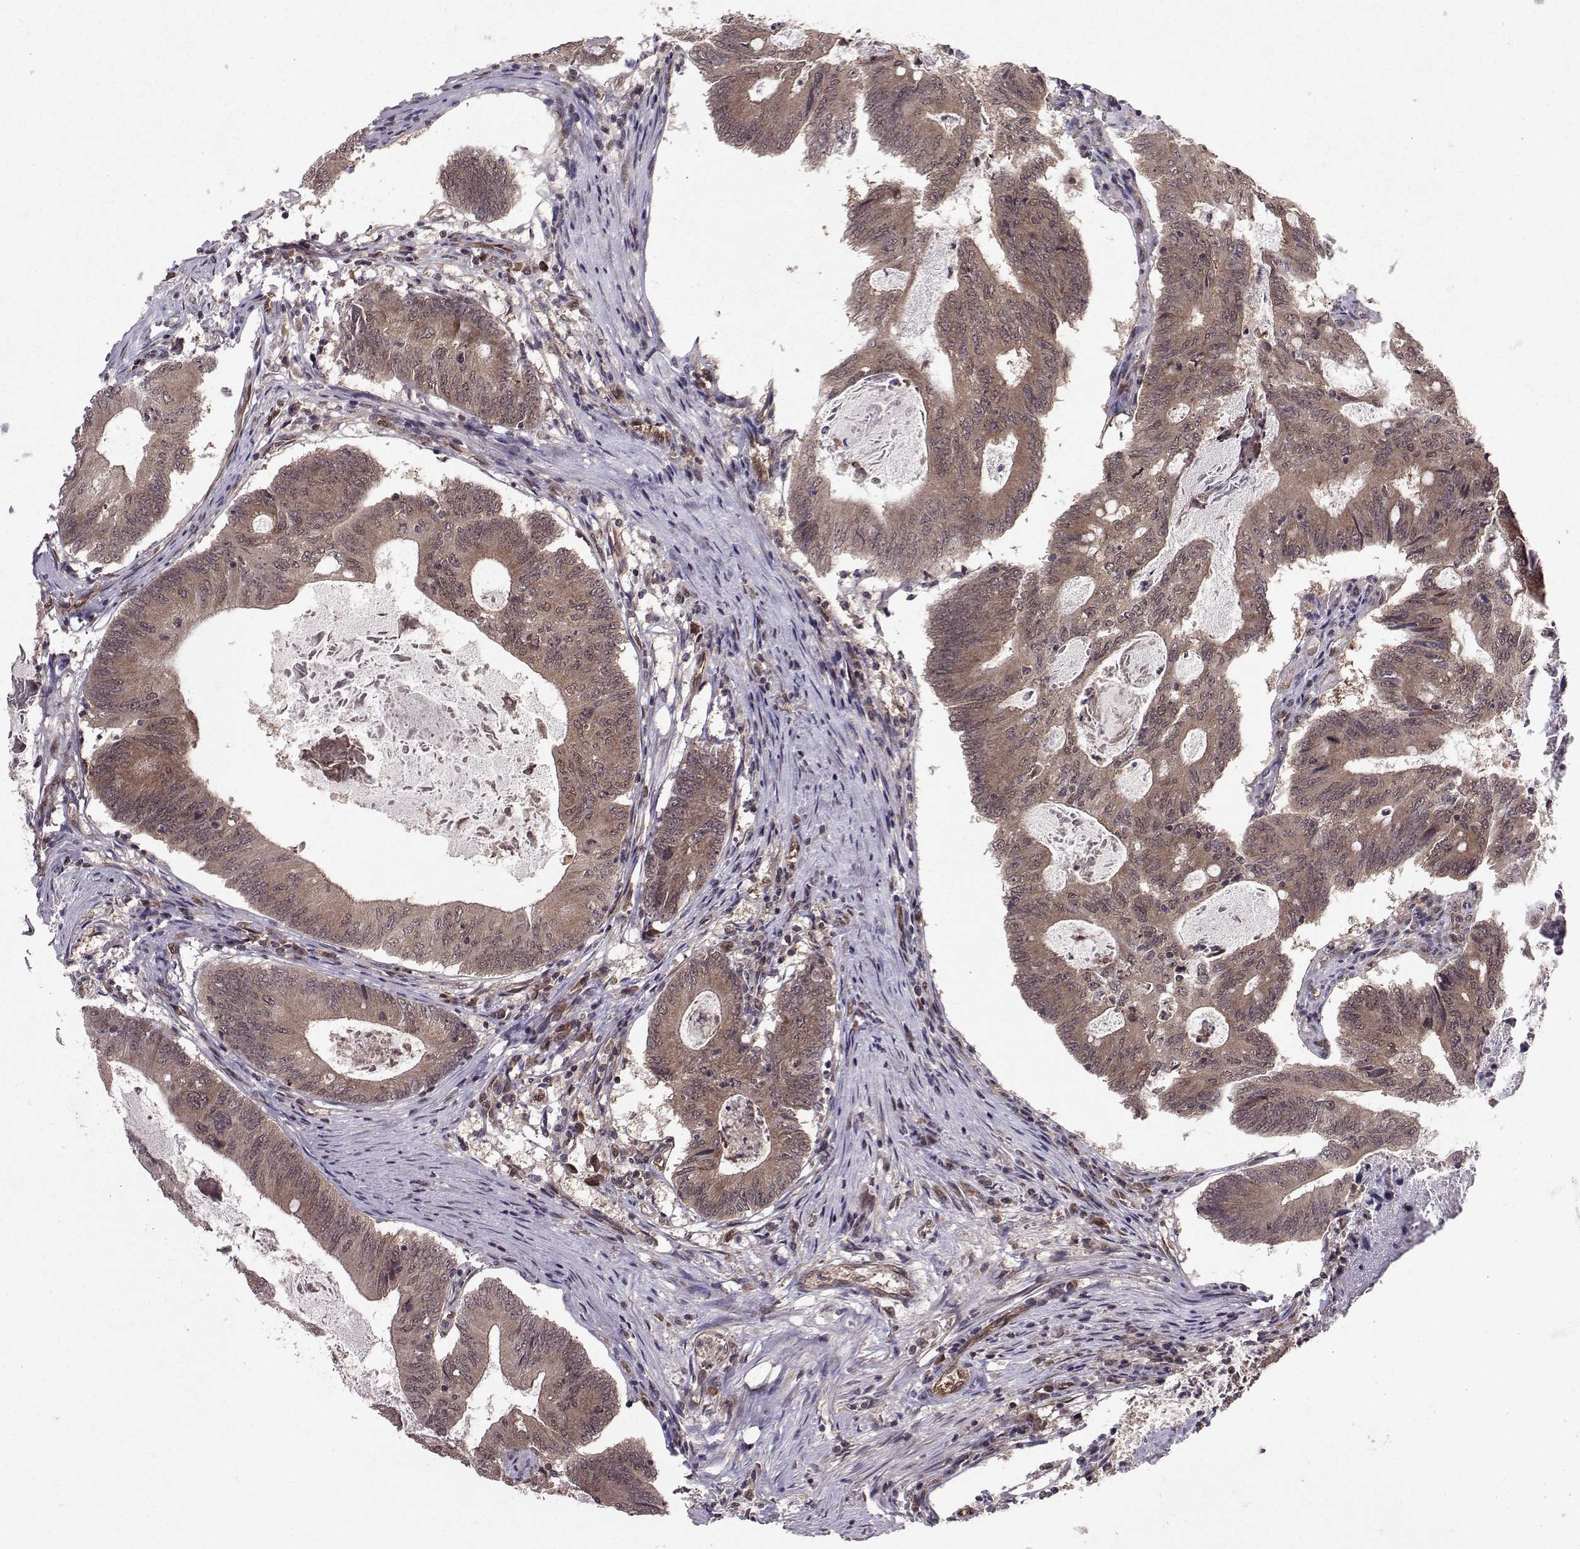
{"staining": {"intensity": "weak", "quantity": ">75%", "location": "cytoplasmic/membranous"}, "tissue": "colorectal cancer", "cell_type": "Tumor cells", "image_type": "cancer", "snomed": [{"axis": "morphology", "description": "Adenocarcinoma, NOS"}, {"axis": "topography", "description": "Colon"}], "caption": "The histopathology image displays a brown stain indicating the presence of a protein in the cytoplasmic/membranous of tumor cells in adenocarcinoma (colorectal).", "gene": "PPP2R2A", "patient": {"sex": "female", "age": 70}}